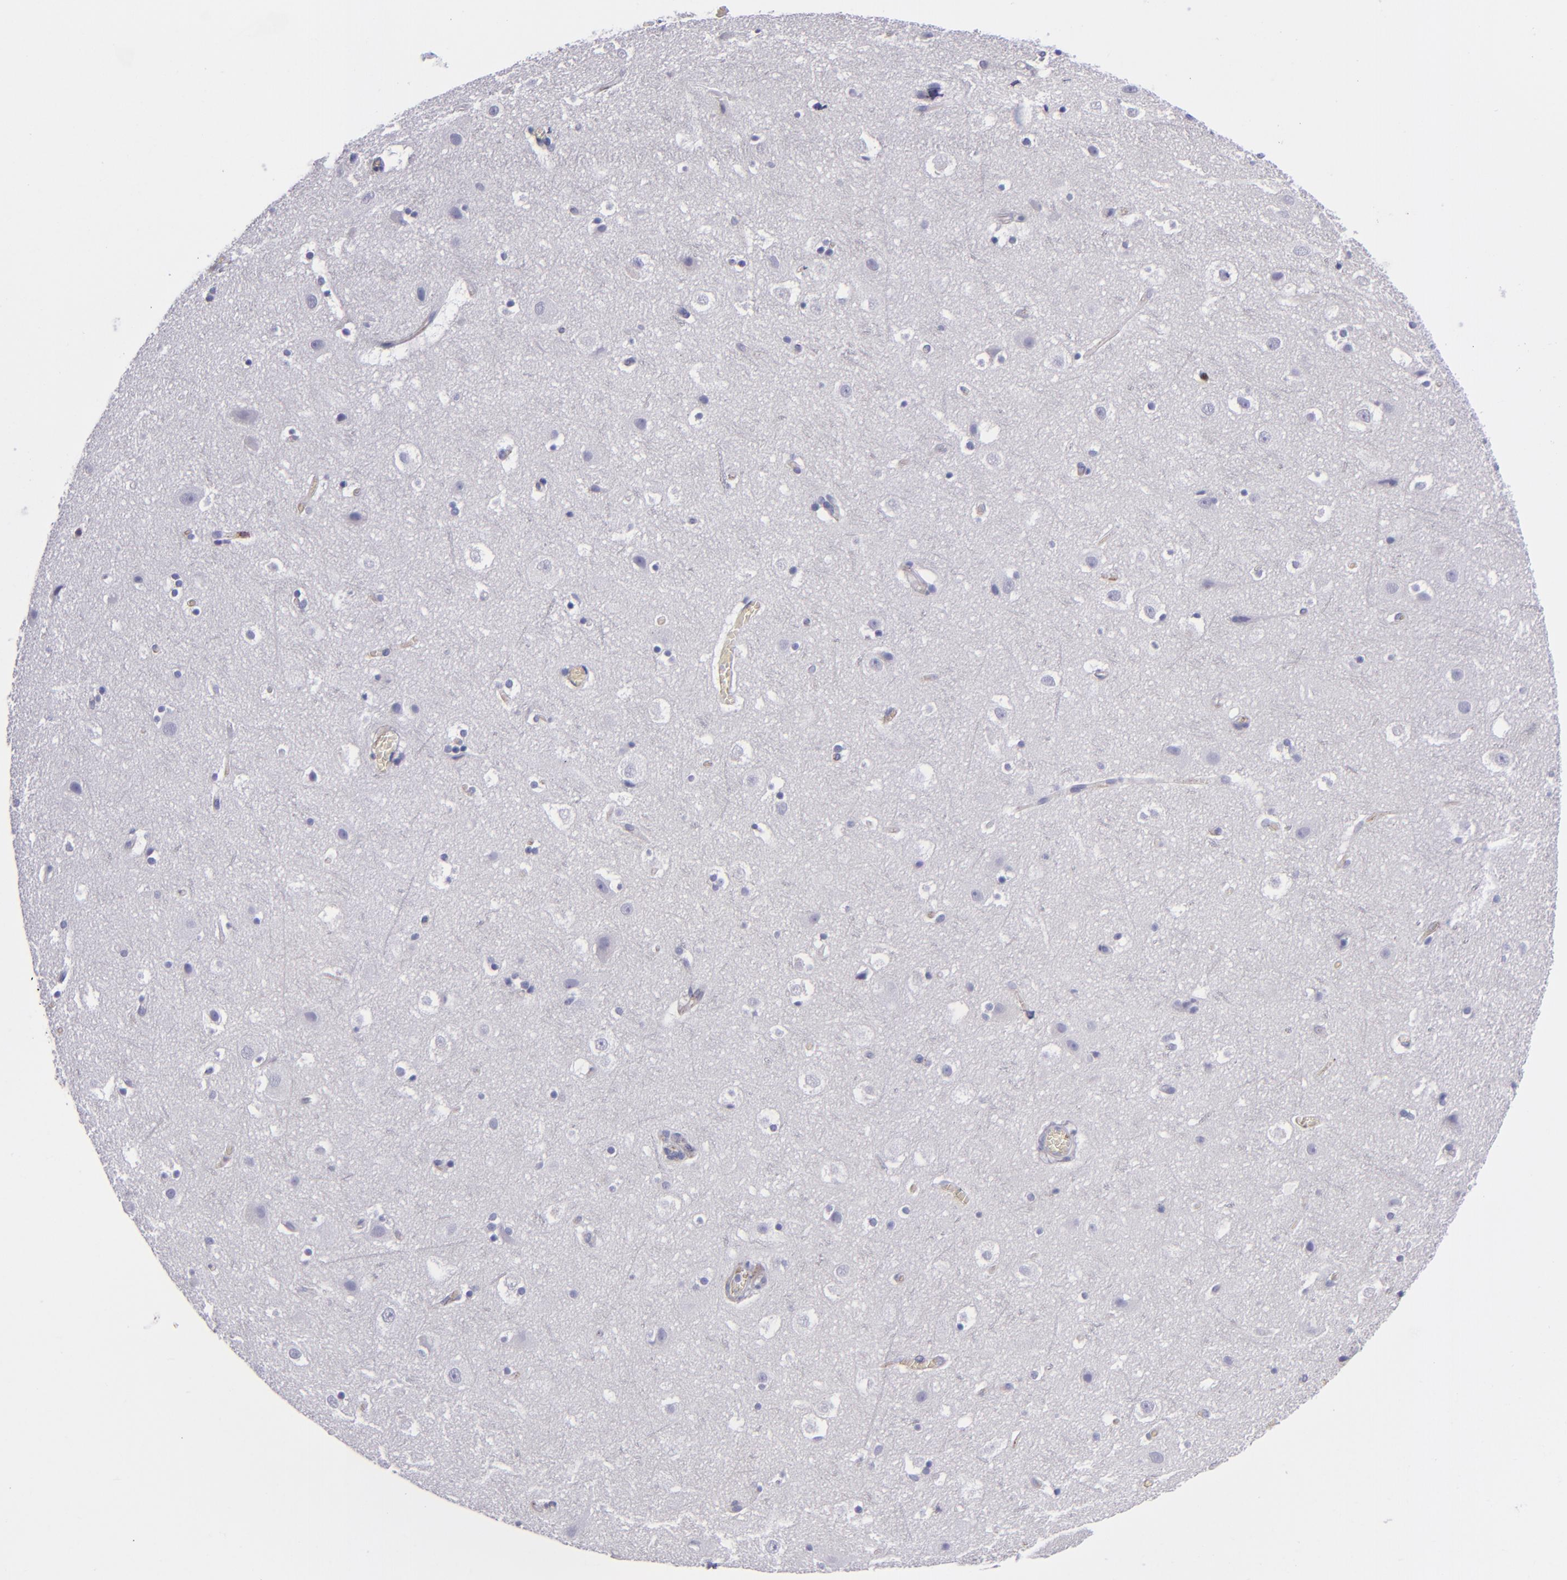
{"staining": {"intensity": "negative", "quantity": "none", "location": "none"}, "tissue": "cerebral cortex", "cell_type": "Endothelial cells", "image_type": "normal", "snomed": [{"axis": "morphology", "description": "Normal tissue, NOS"}, {"axis": "topography", "description": "Cerebral cortex"}], "caption": "A high-resolution image shows IHC staining of unremarkable cerebral cortex, which displays no significant positivity in endothelial cells. Nuclei are stained in blue.", "gene": "CD27", "patient": {"sex": "male", "age": 45}}